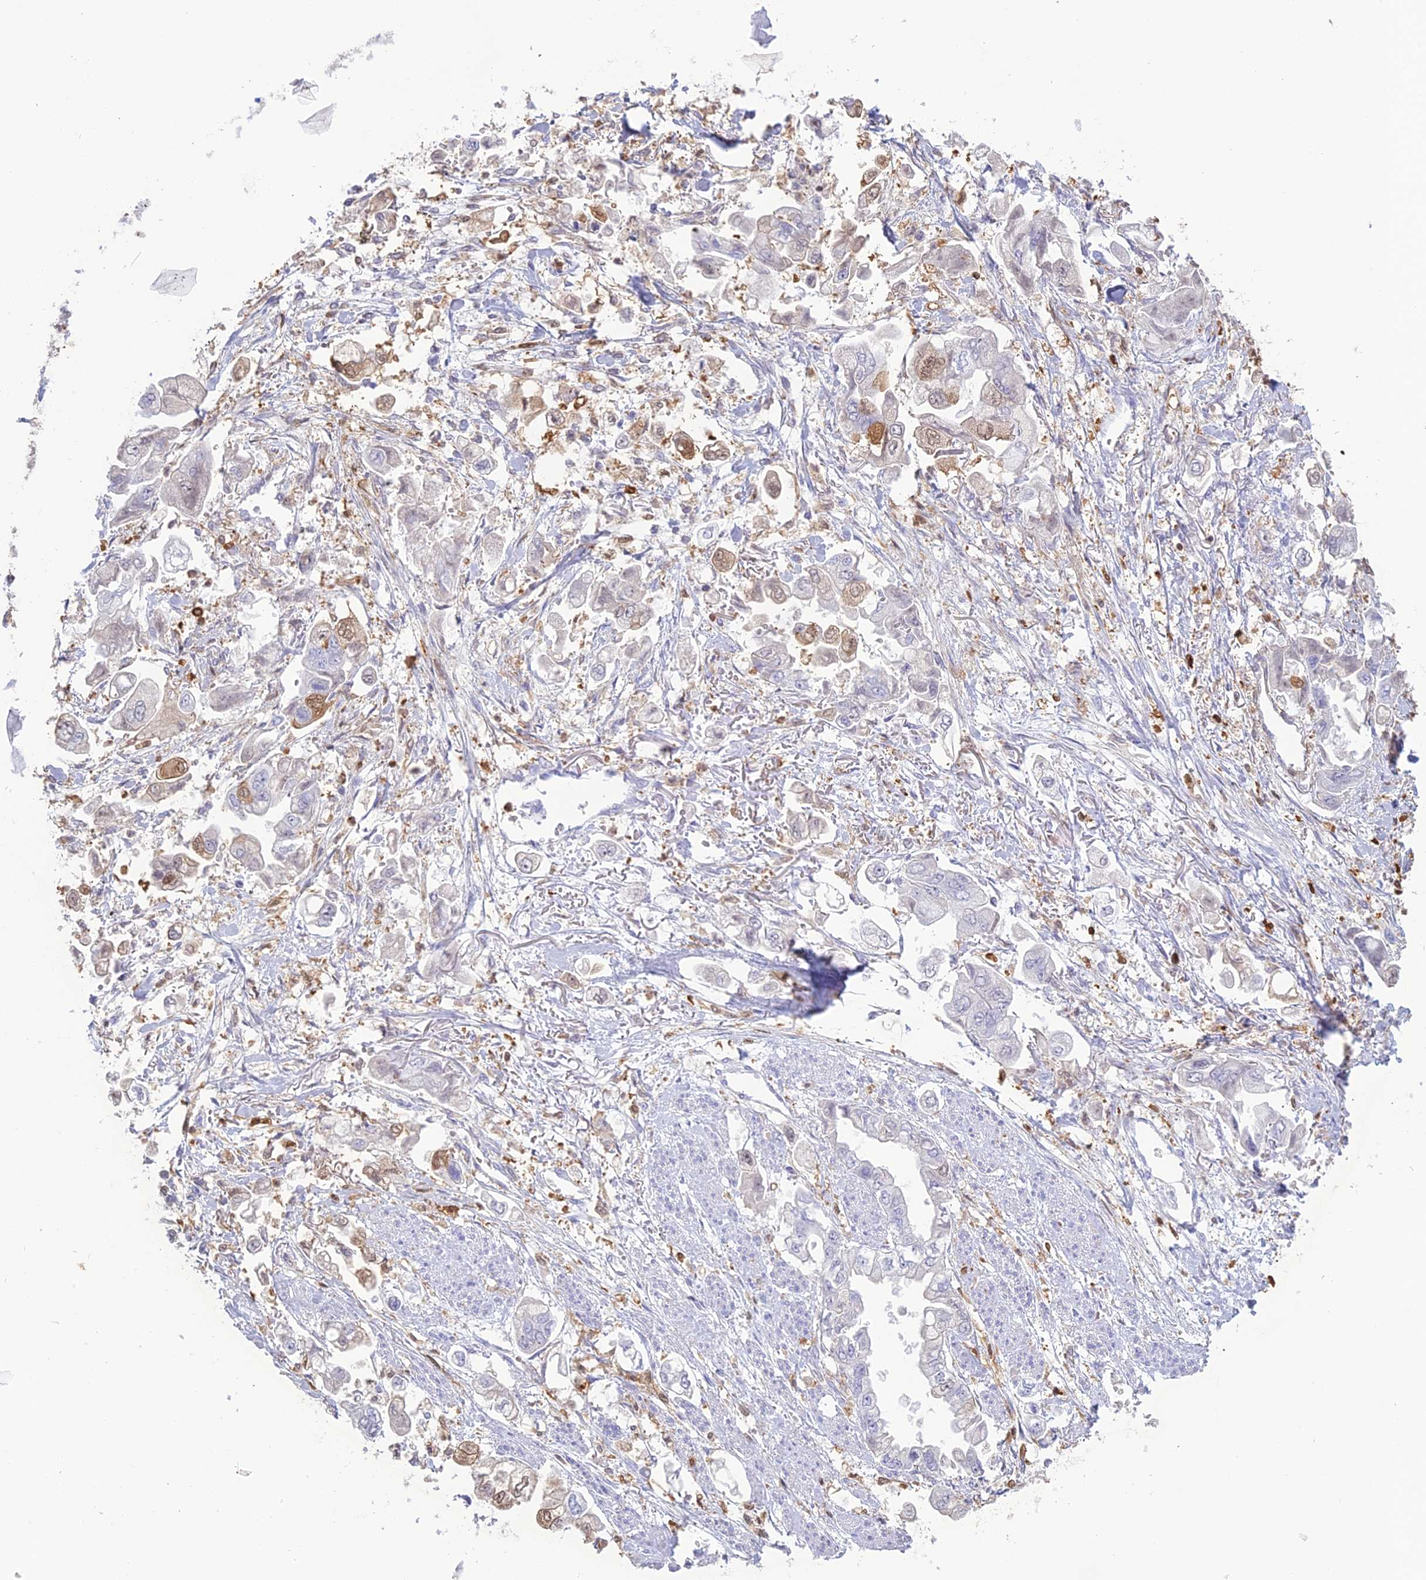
{"staining": {"intensity": "moderate", "quantity": "<25%", "location": "cytoplasmic/membranous,nuclear"}, "tissue": "stomach cancer", "cell_type": "Tumor cells", "image_type": "cancer", "snomed": [{"axis": "morphology", "description": "Adenocarcinoma, NOS"}, {"axis": "topography", "description": "Stomach"}], "caption": "IHC of human stomach adenocarcinoma displays low levels of moderate cytoplasmic/membranous and nuclear staining in approximately <25% of tumor cells. (Stains: DAB (3,3'-diaminobenzidine) in brown, nuclei in blue, Microscopy: brightfield microscopy at high magnification).", "gene": "PGBD4", "patient": {"sex": "male", "age": 62}}